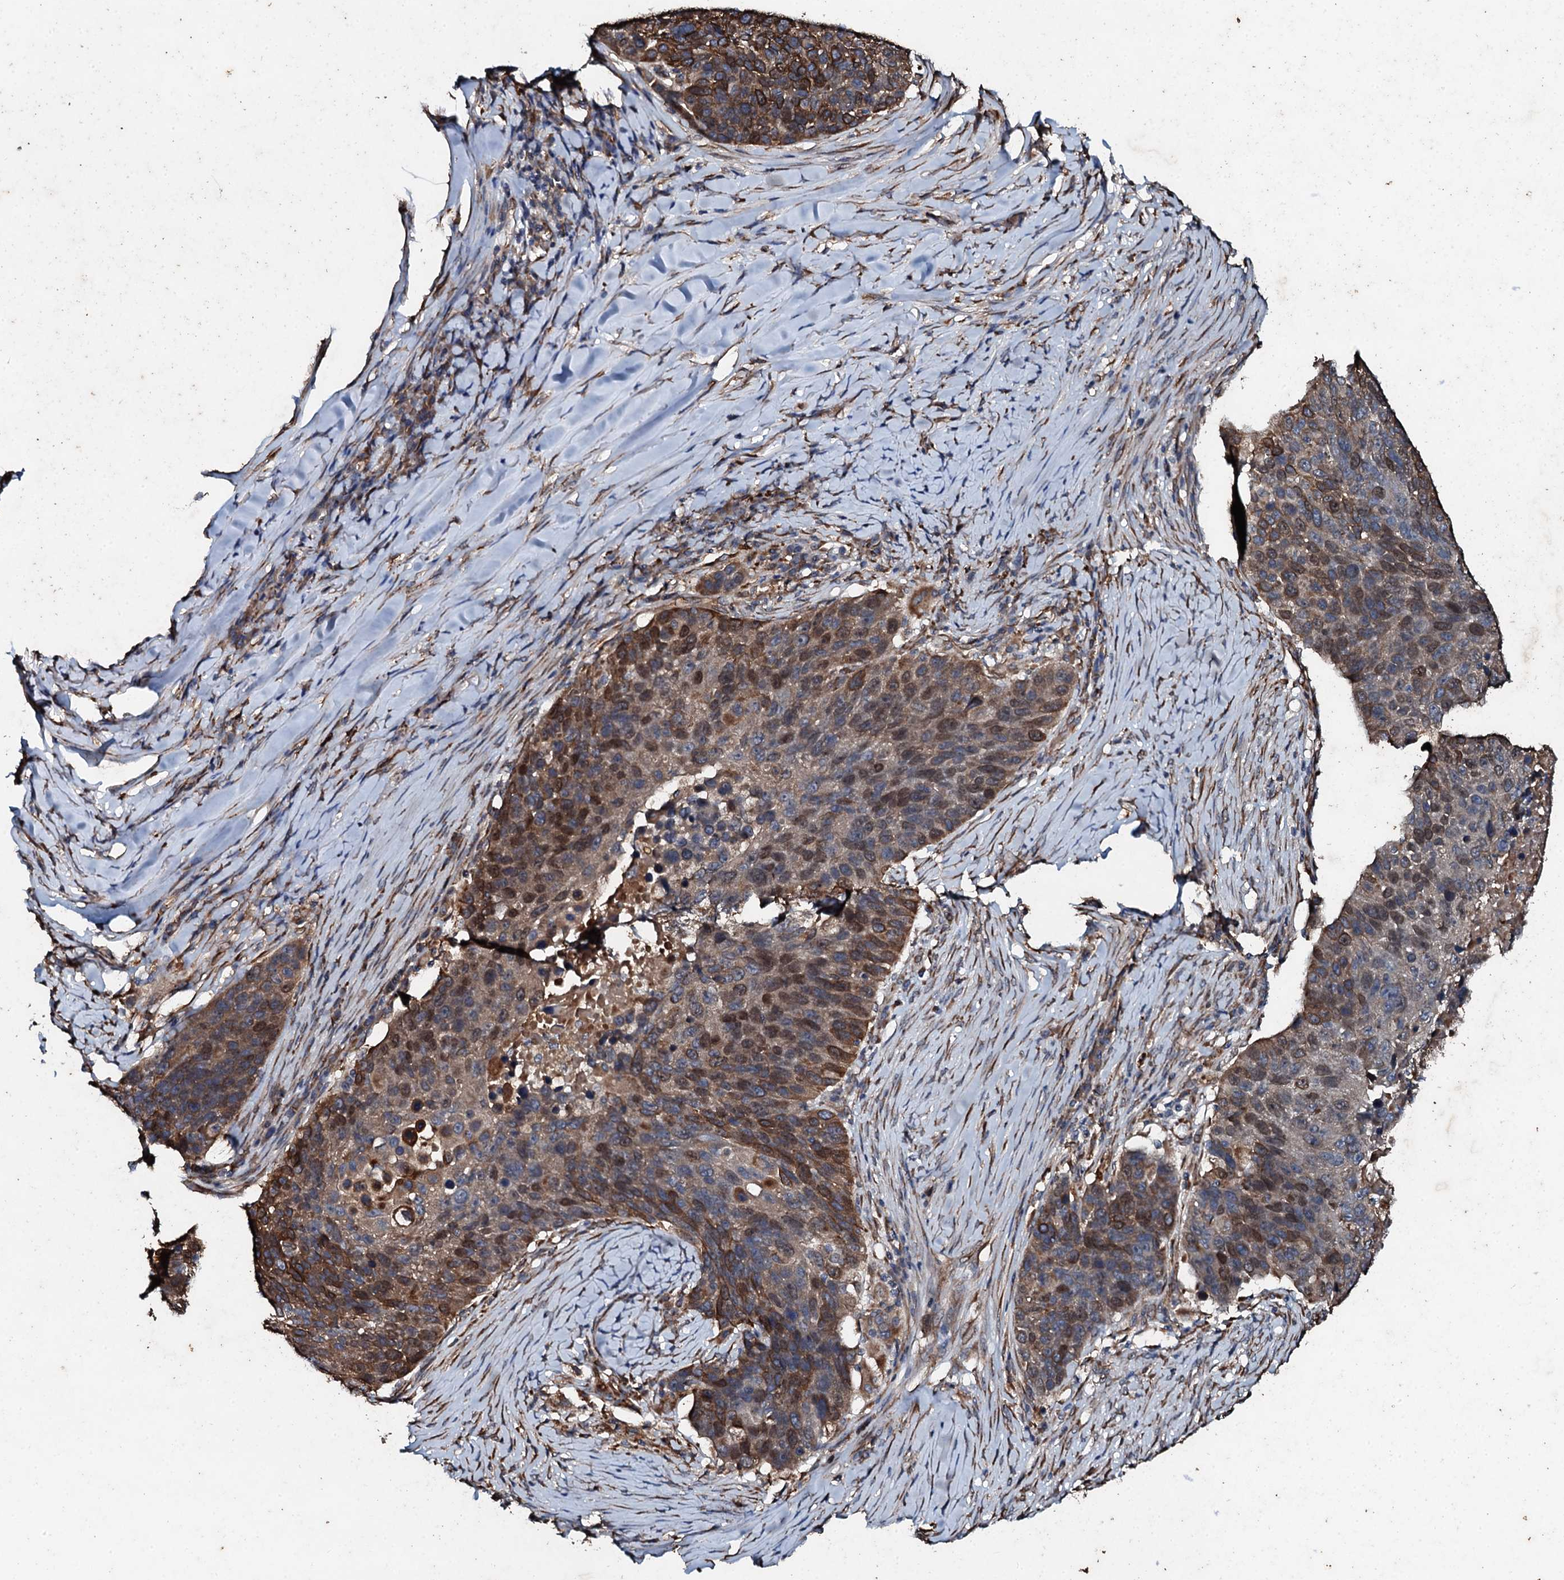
{"staining": {"intensity": "moderate", "quantity": ">75%", "location": "cytoplasmic/membranous,nuclear"}, "tissue": "lung cancer", "cell_type": "Tumor cells", "image_type": "cancer", "snomed": [{"axis": "morphology", "description": "Normal tissue, NOS"}, {"axis": "morphology", "description": "Squamous cell carcinoma, NOS"}, {"axis": "topography", "description": "Lymph node"}, {"axis": "topography", "description": "Lung"}], "caption": "A photomicrograph of human lung squamous cell carcinoma stained for a protein demonstrates moderate cytoplasmic/membranous and nuclear brown staining in tumor cells. The protein is shown in brown color, while the nuclei are stained blue.", "gene": "ADAMTS10", "patient": {"sex": "male", "age": 66}}